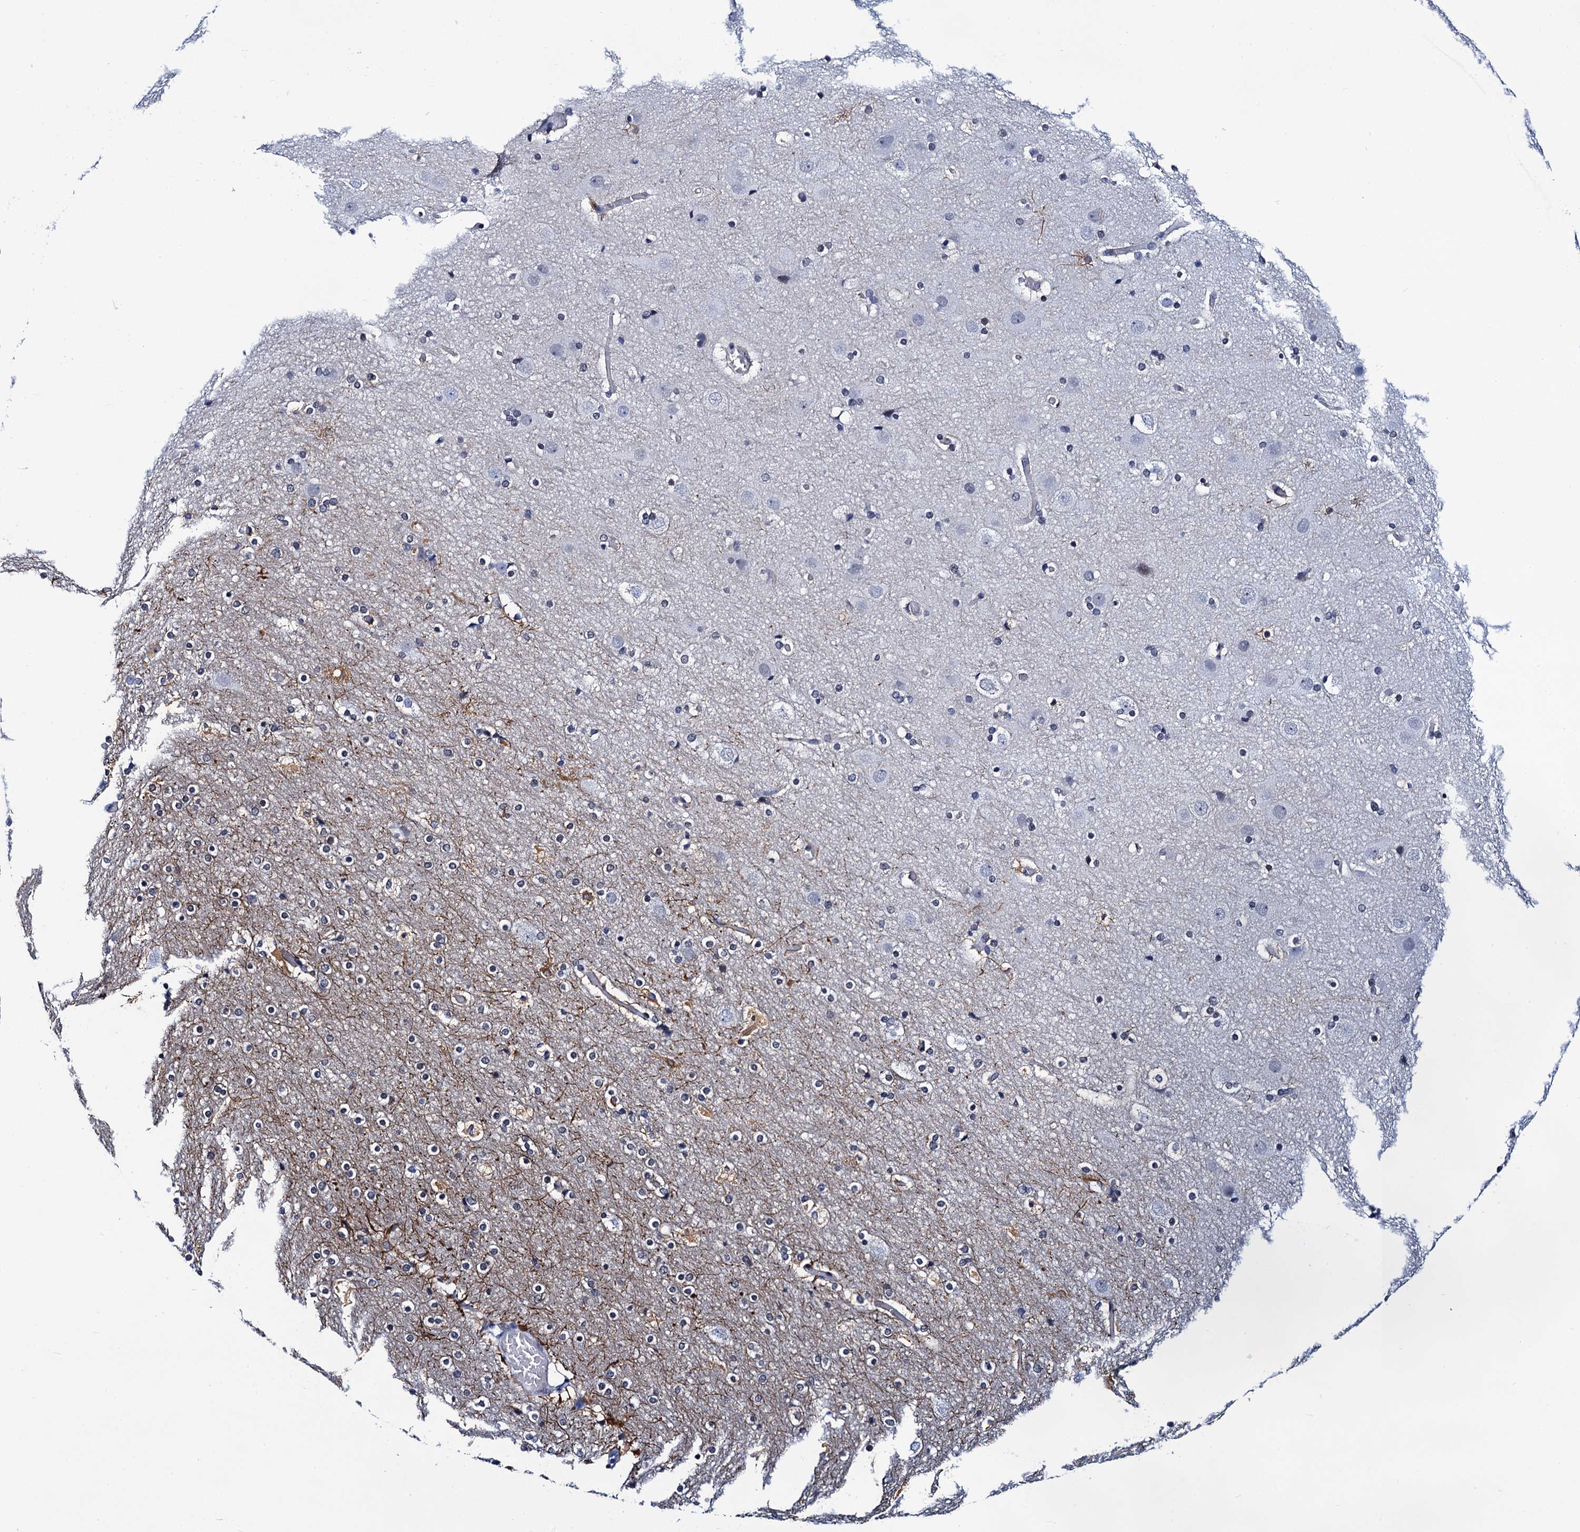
{"staining": {"intensity": "negative", "quantity": "none", "location": "none"}, "tissue": "cerebral cortex", "cell_type": "Endothelial cells", "image_type": "normal", "snomed": [{"axis": "morphology", "description": "Normal tissue, NOS"}, {"axis": "topography", "description": "Cerebral cortex"}], "caption": "High magnification brightfield microscopy of benign cerebral cortex stained with DAB (3,3'-diaminobenzidine) (brown) and counterstained with hematoxylin (blue): endothelial cells show no significant expression. (DAB (3,3'-diaminobenzidine) immunohistochemistry (IHC) visualized using brightfield microscopy, high magnification).", "gene": "C16orf87", "patient": {"sex": "male", "age": 57}}